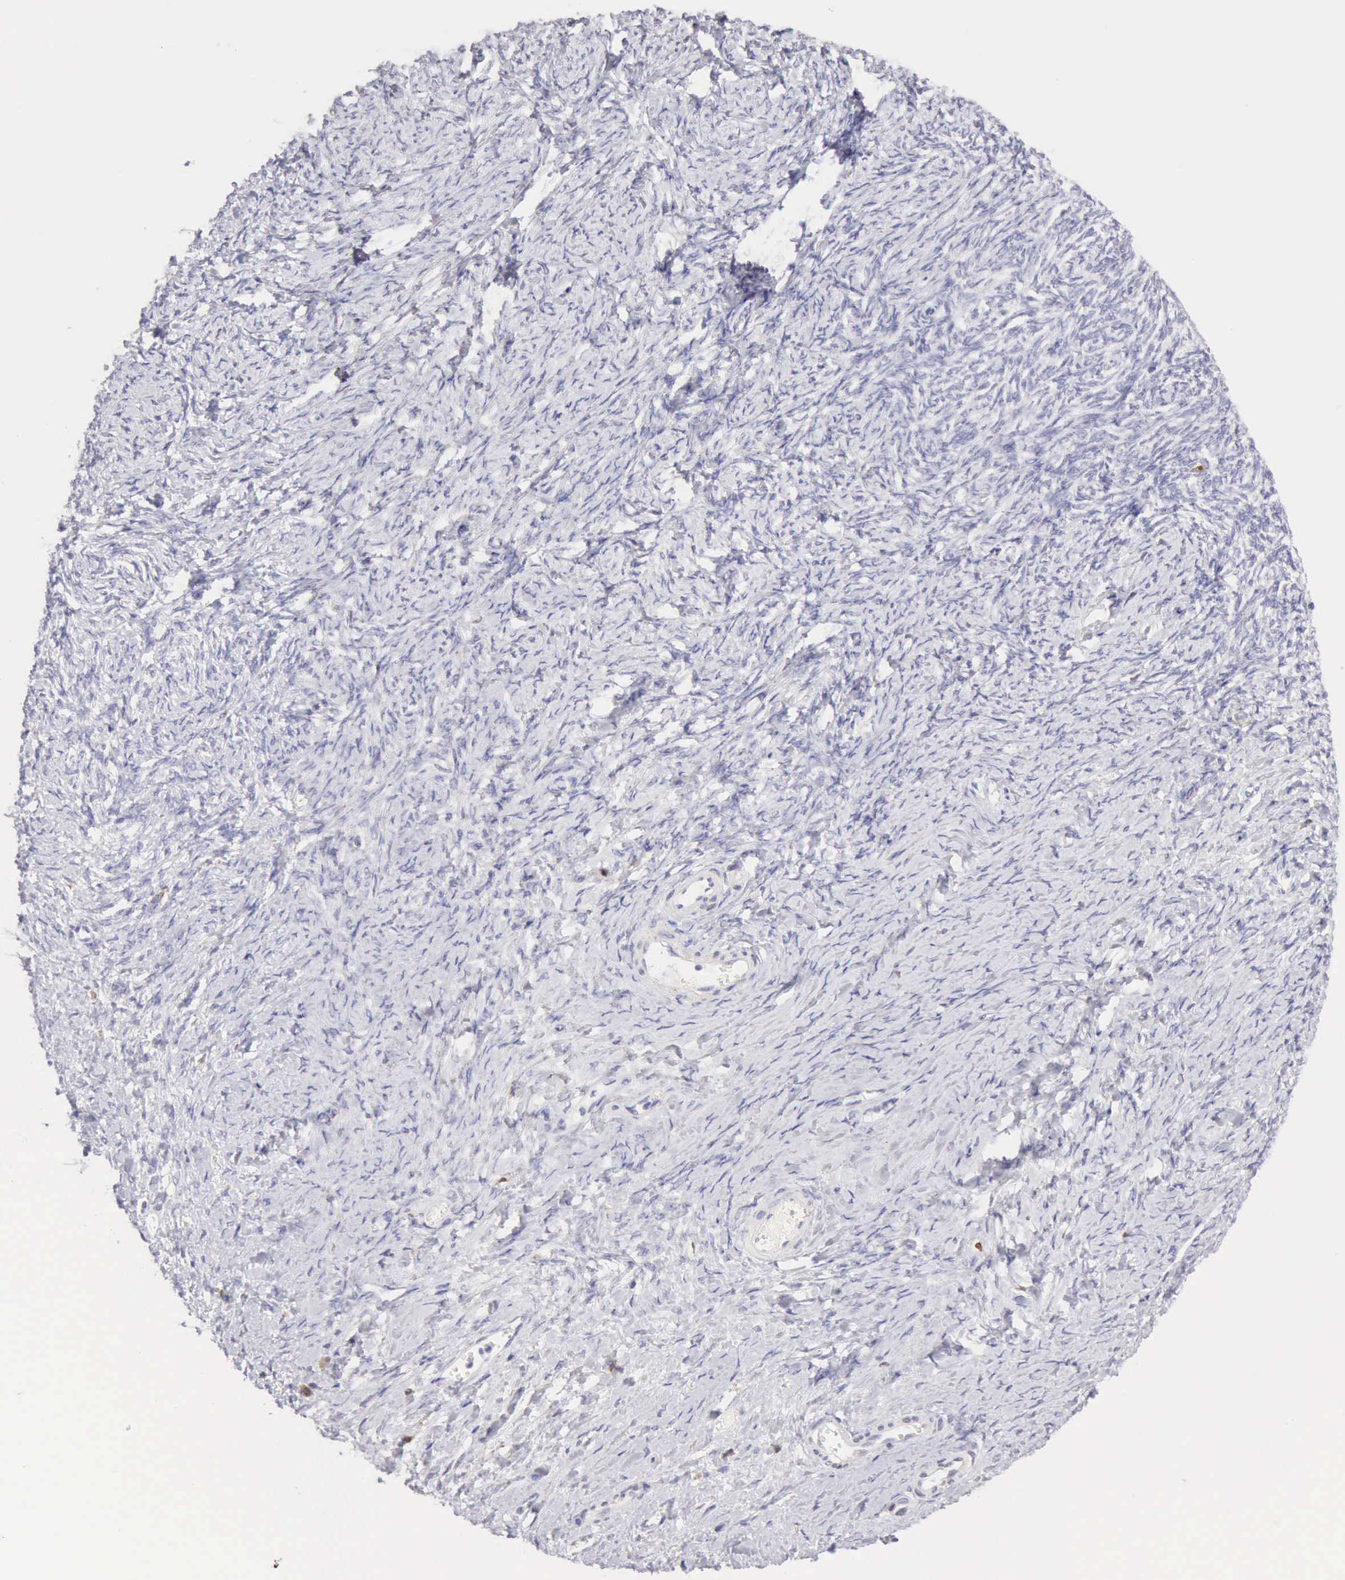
{"staining": {"intensity": "negative", "quantity": "none", "location": "none"}, "tissue": "ovarian cancer", "cell_type": "Tumor cells", "image_type": "cancer", "snomed": [{"axis": "morphology", "description": "Normal tissue, NOS"}, {"axis": "morphology", "description": "Cystadenocarcinoma, serous, NOS"}, {"axis": "topography", "description": "Ovary"}], "caption": "IHC micrograph of neoplastic tissue: human ovarian serous cystadenocarcinoma stained with DAB shows no significant protein positivity in tumor cells. (DAB (3,3'-diaminobenzidine) immunohistochemistry with hematoxylin counter stain).", "gene": "RNASE1", "patient": {"sex": "female", "age": 62}}